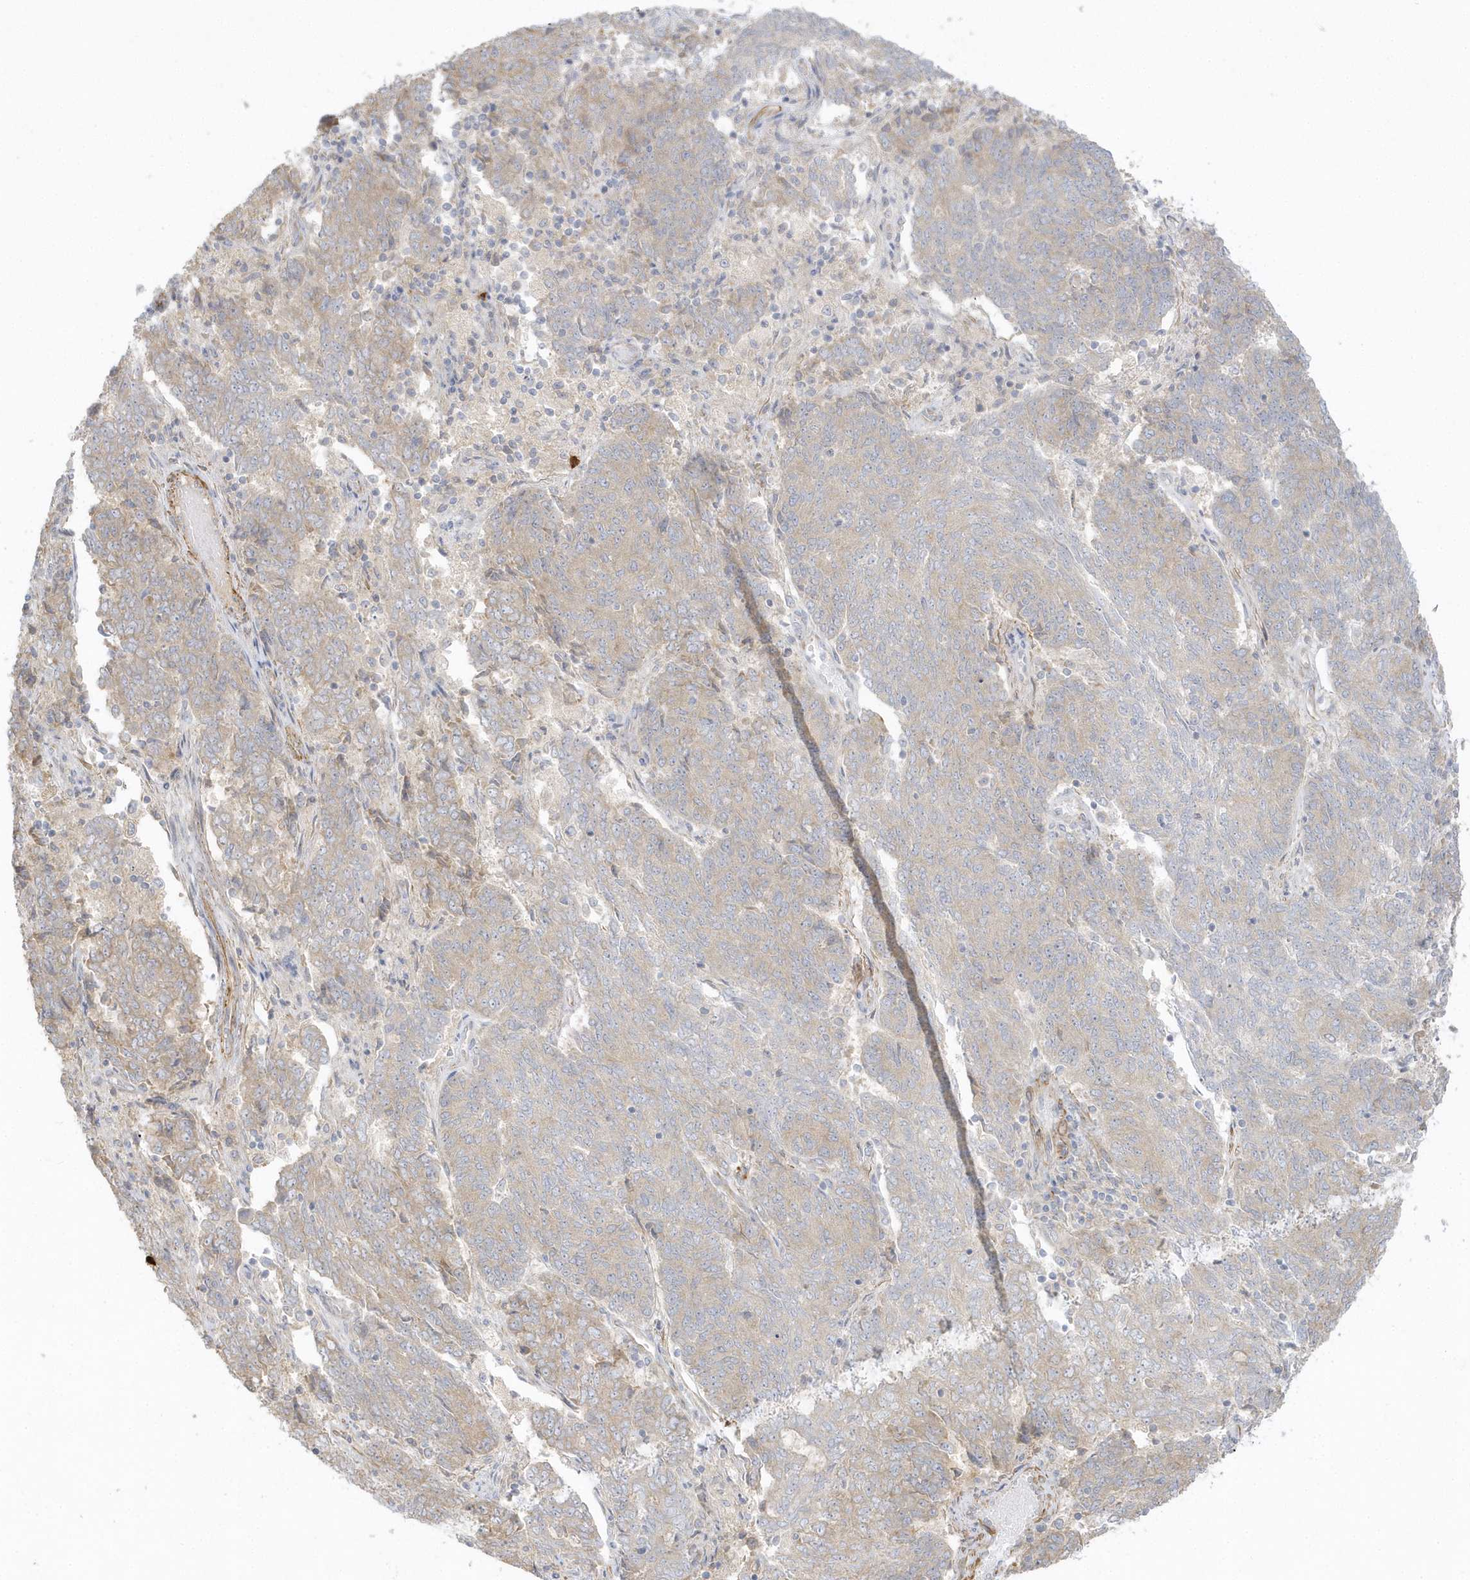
{"staining": {"intensity": "weak", "quantity": "25%-75%", "location": "cytoplasmic/membranous"}, "tissue": "endometrial cancer", "cell_type": "Tumor cells", "image_type": "cancer", "snomed": [{"axis": "morphology", "description": "Adenocarcinoma, NOS"}, {"axis": "topography", "description": "Endometrium"}], "caption": "Immunohistochemical staining of human endometrial adenocarcinoma shows low levels of weak cytoplasmic/membranous protein expression in approximately 25%-75% of tumor cells.", "gene": "THADA", "patient": {"sex": "female", "age": 80}}